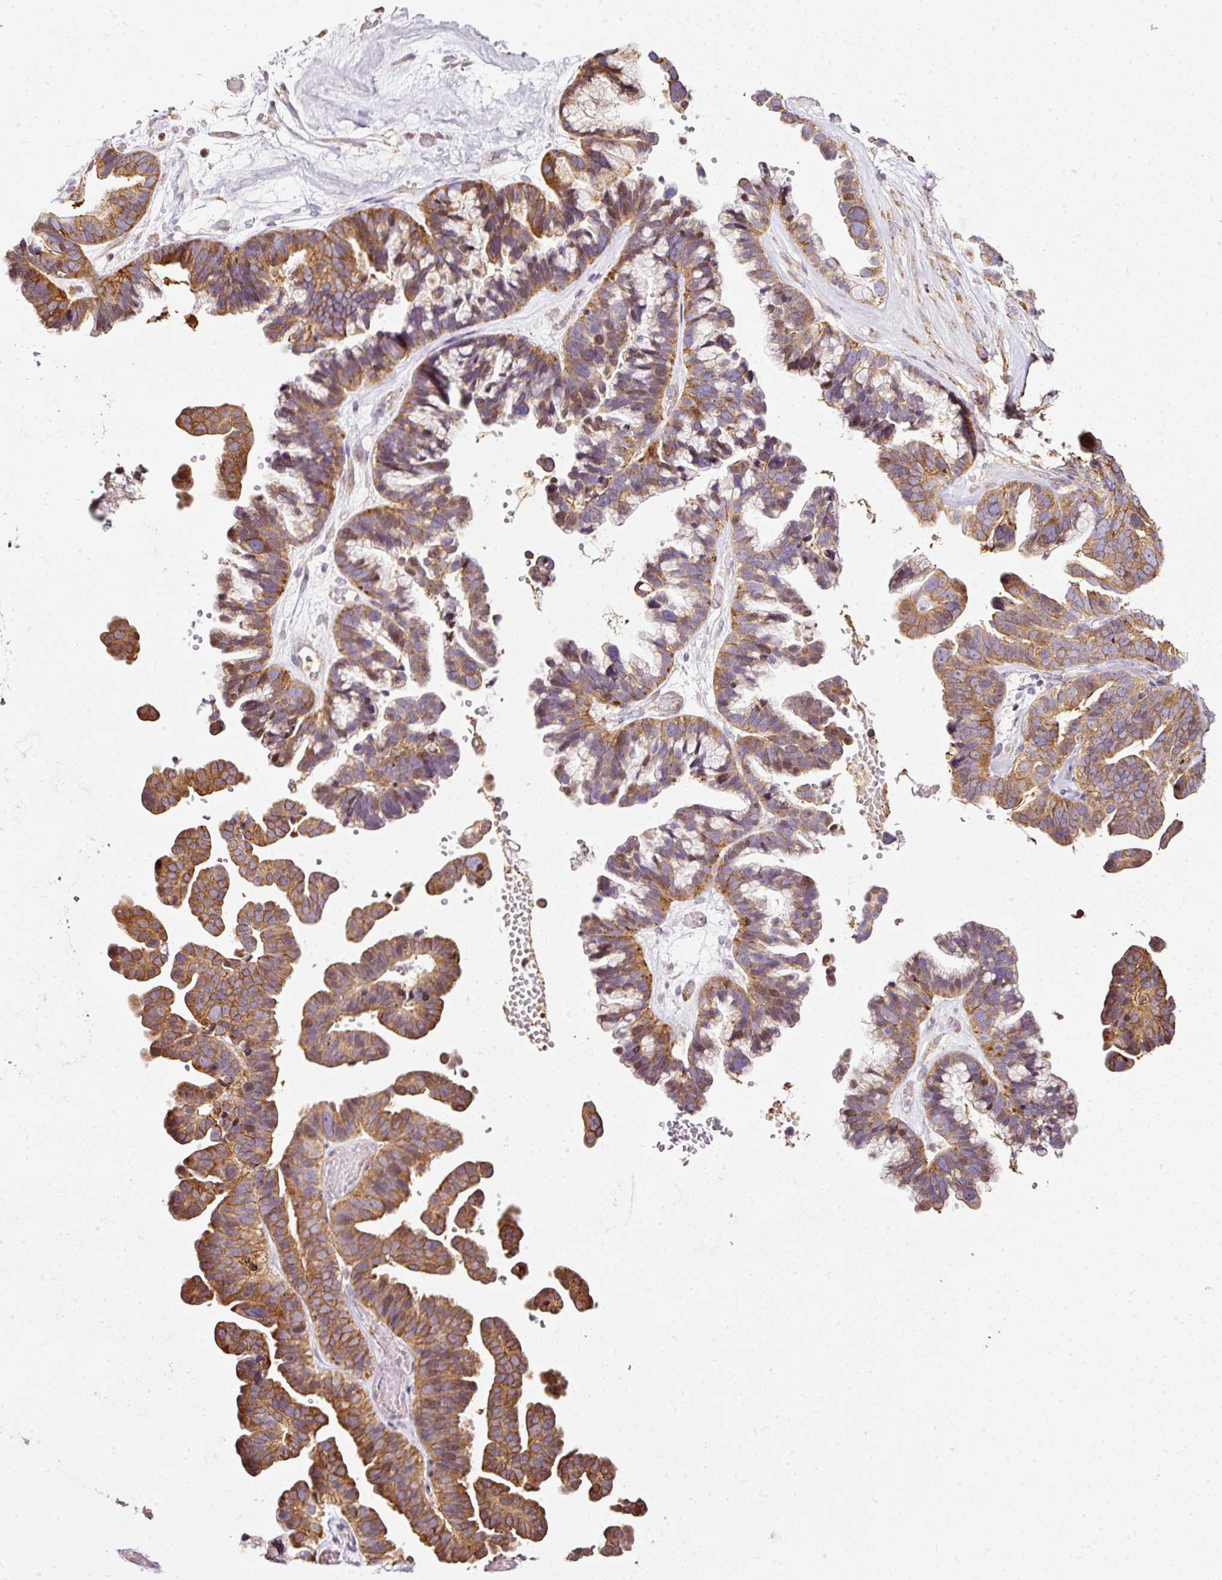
{"staining": {"intensity": "moderate", "quantity": ">75%", "location": "cytoplasmic/membranous"}, "tissue": "ovarian cancer", "cell_type": "Tumor cells", "image_type": "cancer", "snomed": [{"axis": "morphology", "description": "Cystadenocarcinoma, serous, NOS"}, {"axis": "topography", "description": "Ovary"}], "caption": "Immunohistochemical staining of serous cystadenocarcinoma (ovarian) shows medium levels of moderate cytoplasmic/membranous protein expression in about >75% of tumor cells. Using DAB (3,3'-diaminobenzidine) (brown) and hematoxylin (blue) stains, captured at high magnification using brightfield microscopy.", "gene": "SCNM1", "patient": {"sex": "female", "age": 56}}